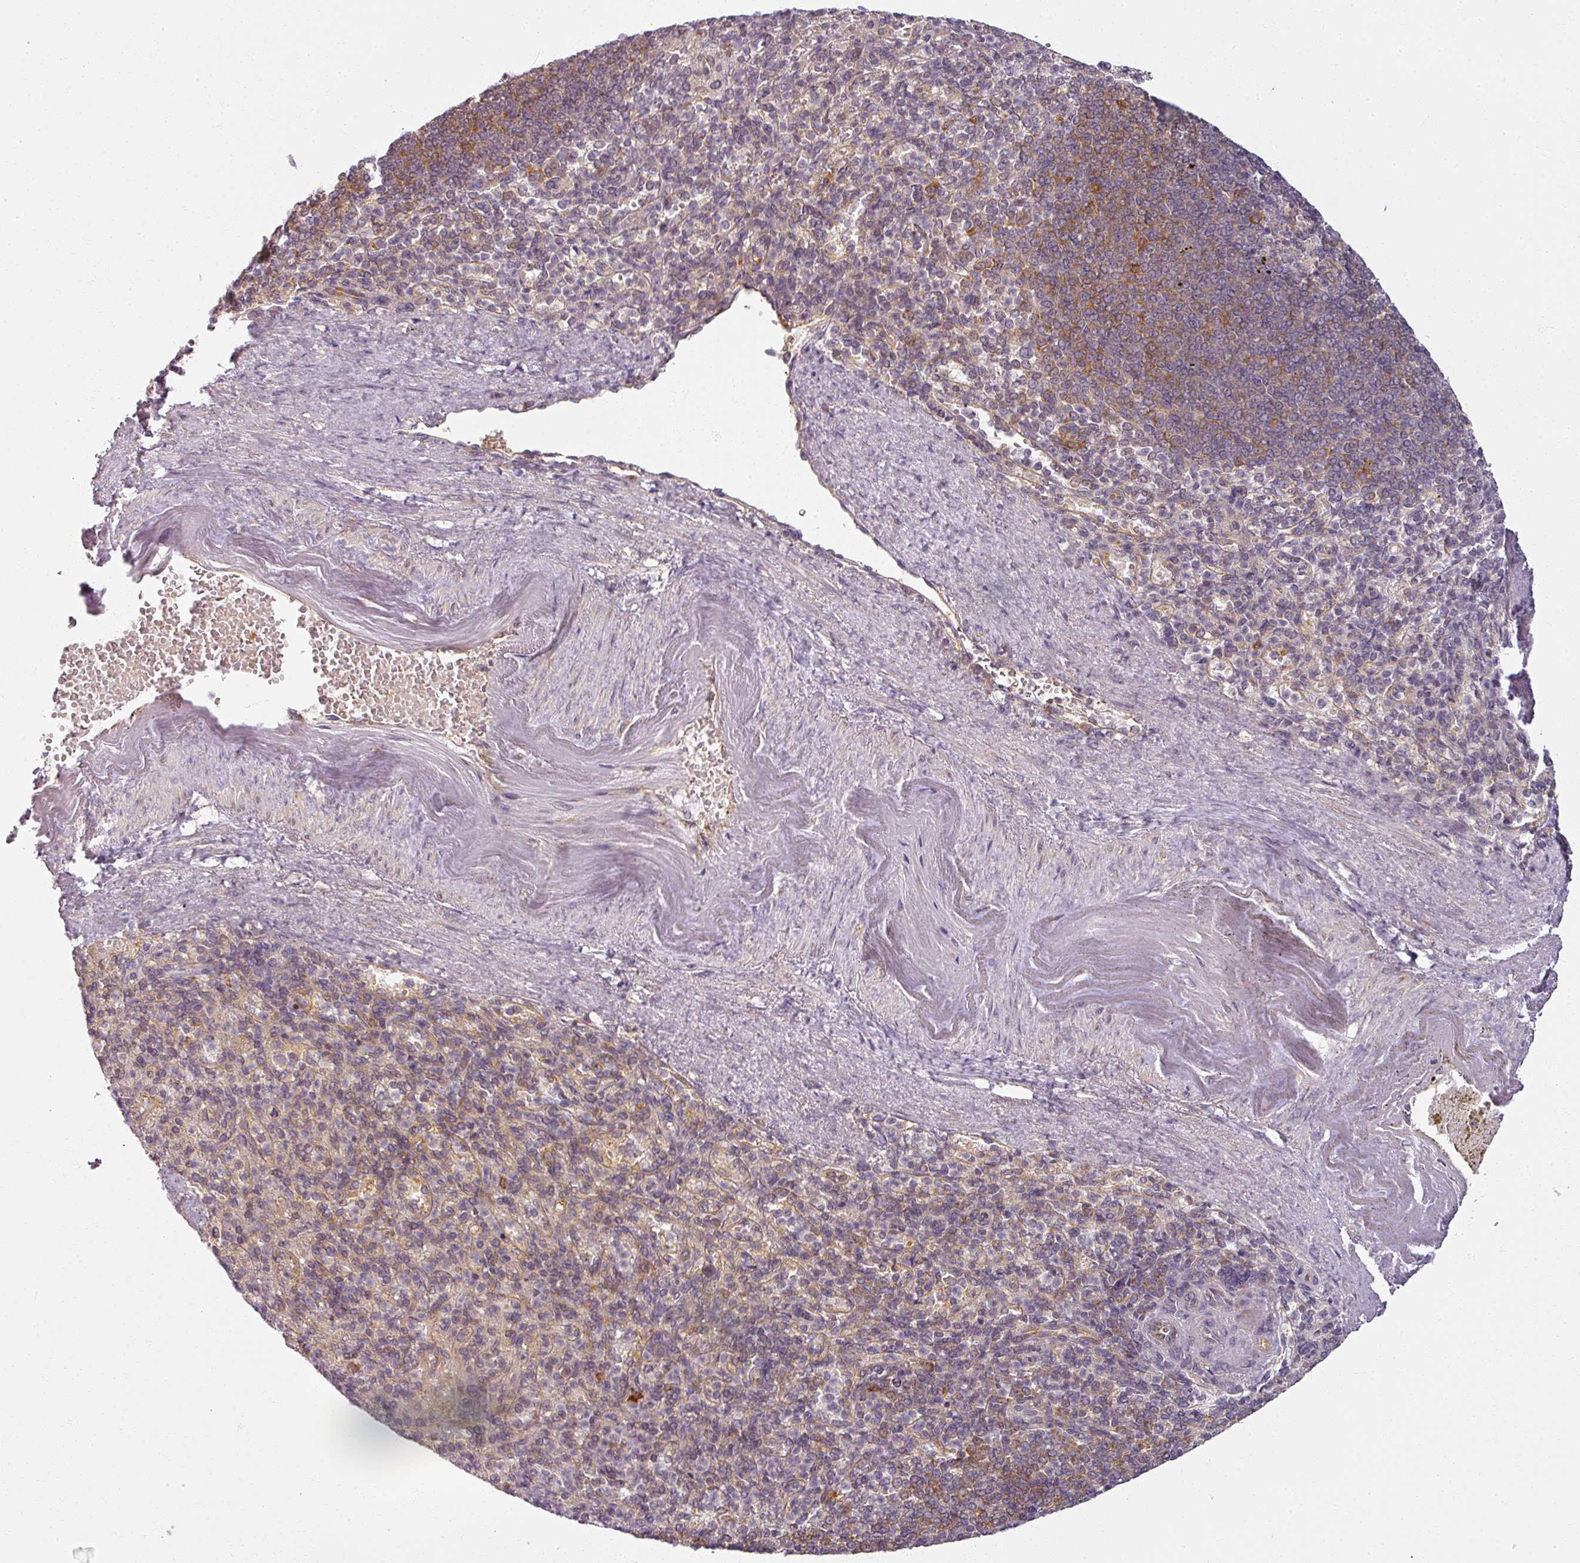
{"staining": {"intensity": "negative", "quantity": "none", "location": "none"}, "tissue": "spleen", "cell_type": "Cells in red pulp", "image_type": "normal", "snomed": [{"axis": "morphology", "description": "Normal tissue, NOS"}, {"axis": "topography", "description": "Spleen"}], "caption": "An IHC histopathology image of unremarkable spleen is shown. There is no staining in cells in red pulp of spleen. (Stains: DAB immunohistochemistry (IHC) with hematoxylin counter stain, Microscopy: brightfield microscopy at high magnification).", "gene": "AGPAT4", "patient": {"sex": "female", "age": 74}}